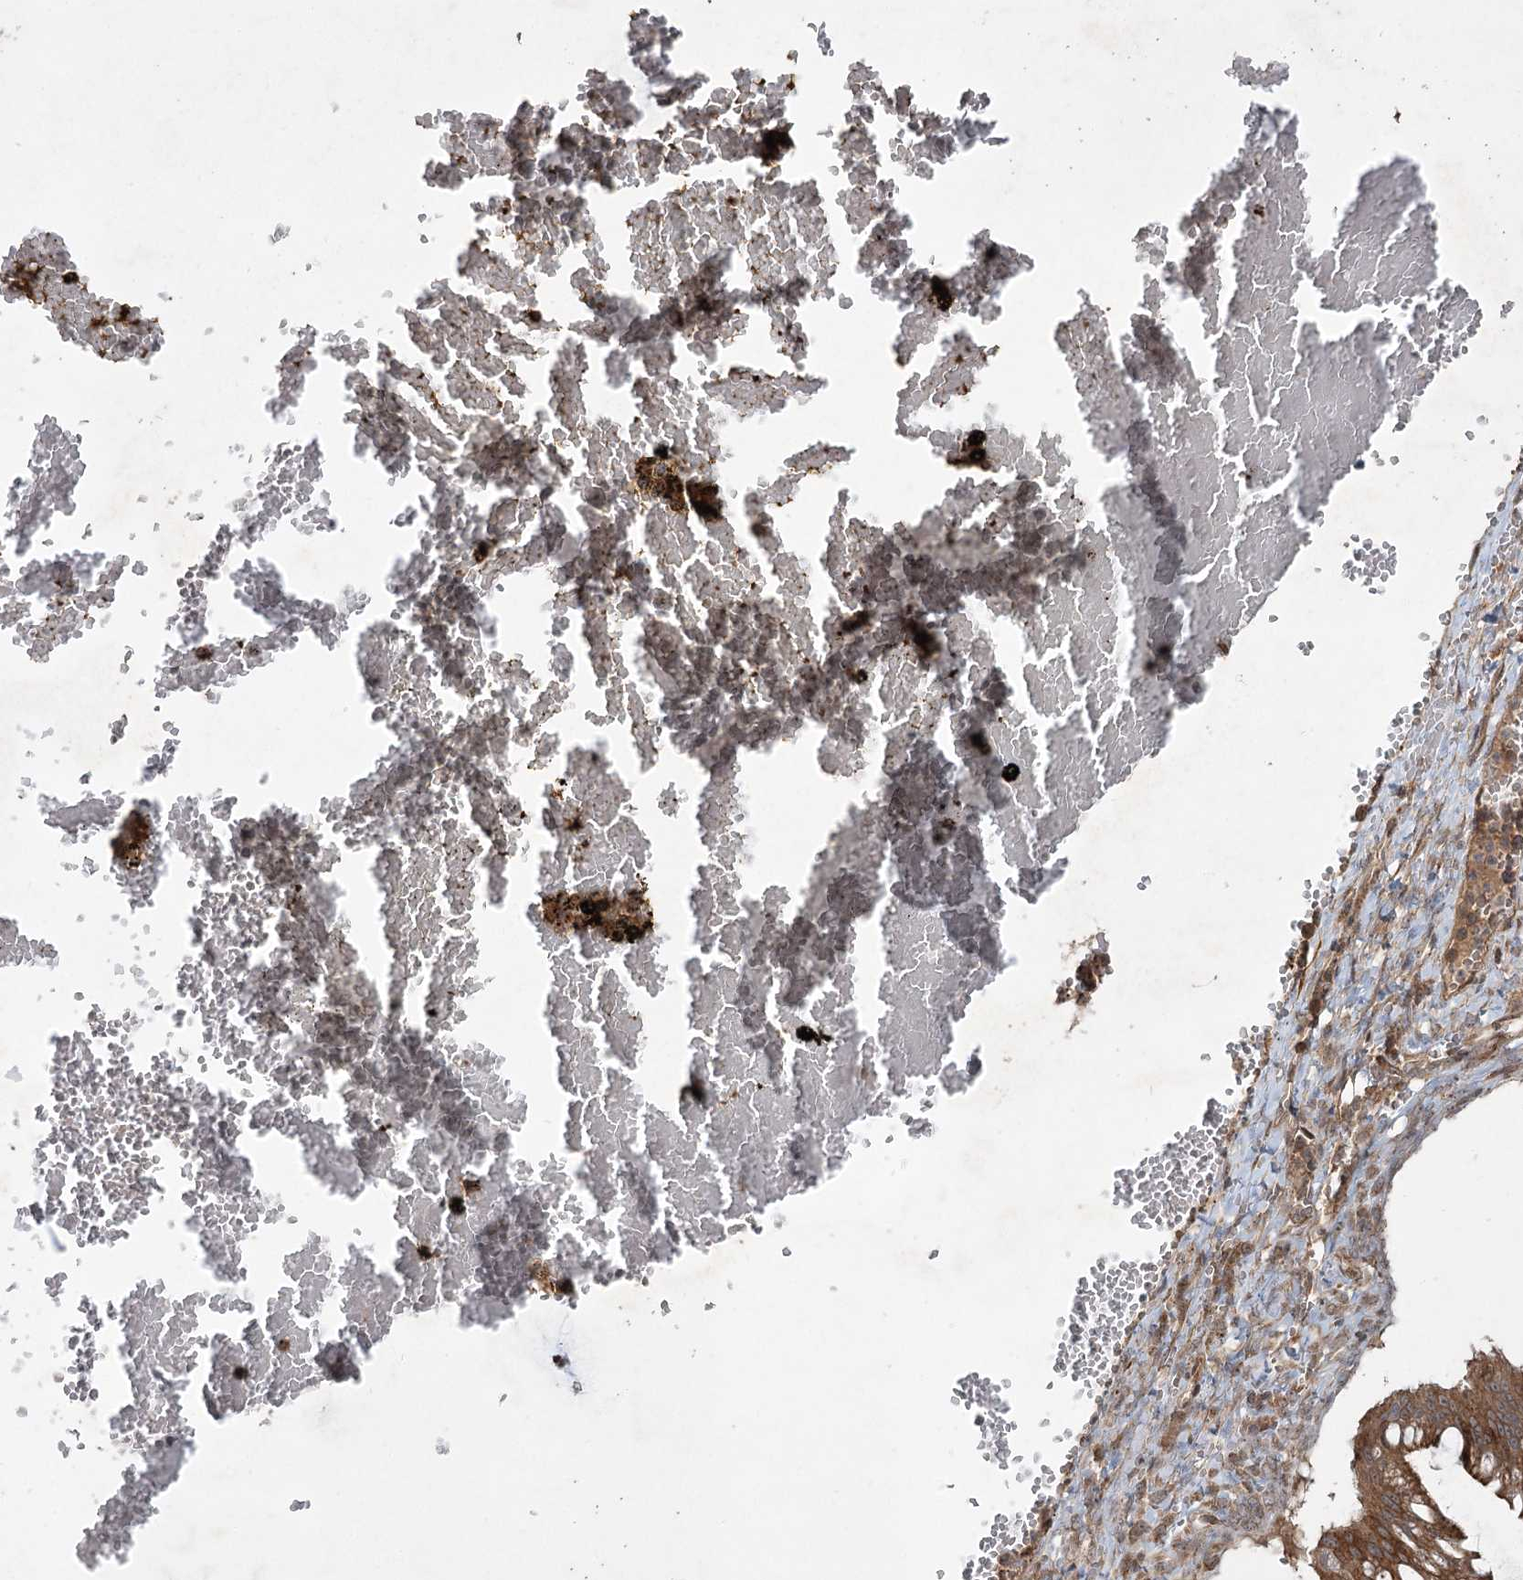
{"staining": {"intensity": "moderate", "quantity": ">75%", "location": "cytoplasmic/membranous"}, "tissue": "ovarian cancer", "cell_type": "Tumor cells", "image_type": "cancer", "snomed": [{"axis": "morphology", "description": "Cystadenocarcinoma, mucinous, NOS"}, {"axis": "topography", "description": "Ovary"}], "caption": "Moderate cytoplasmic/membranous staining is seen in about >75% of tumor cells in ovarian cancer.", "gene": "CPLANE1", "patient": {"sex": "female", "age": 73}}